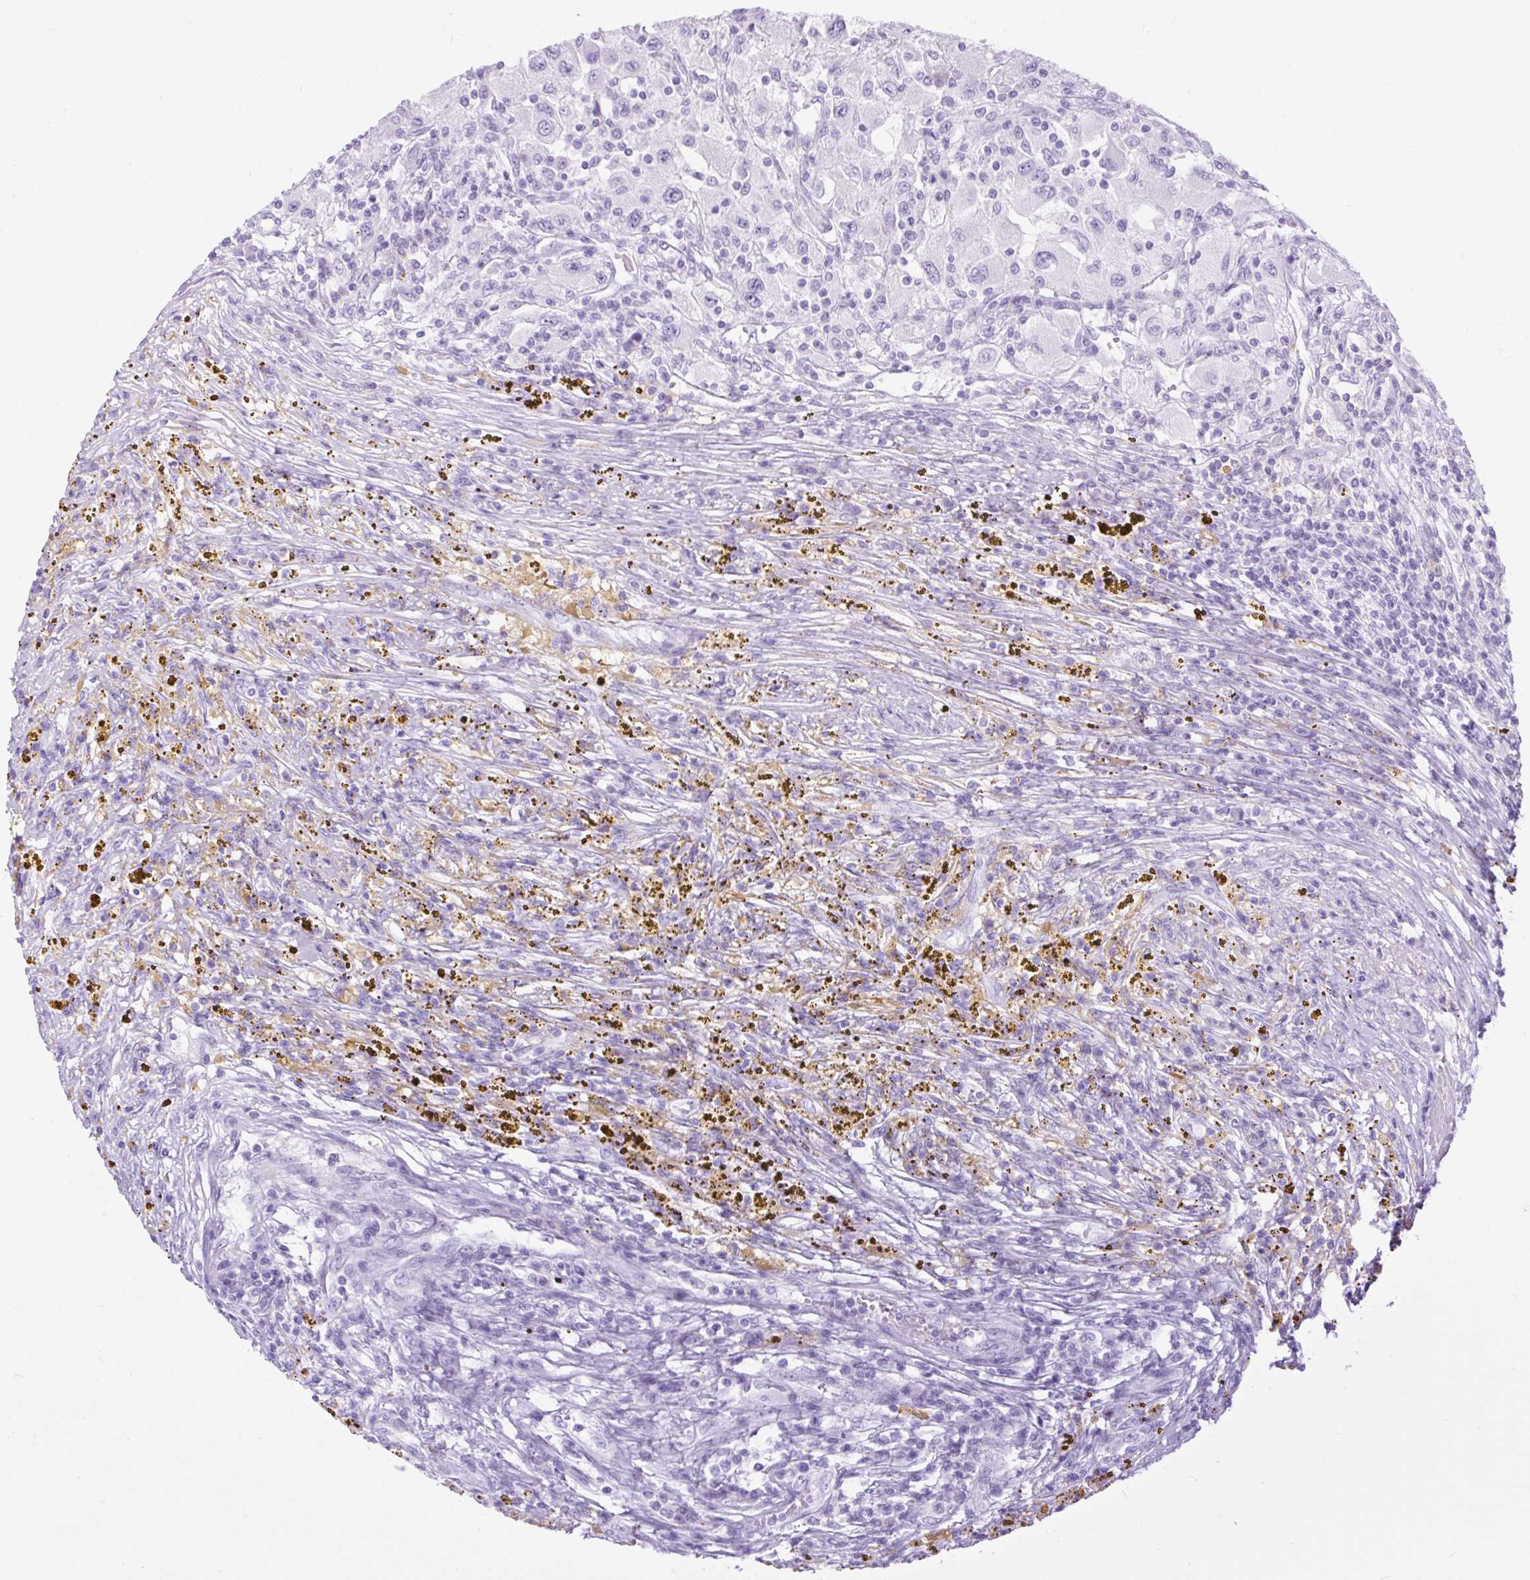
{"staining": {"intensity": "negative", "quantity": "none", "location": "none"}, "tissue": "renal cancer", "cell_type": "Tumor cells", "image_type": "cancer", "snomed": [{"axis": "morphology", "description": "Adenocarcinoma, NOS"}, {"axis": "topography", "description": "Kidney"}], "caption": "IHC of human renal adenocarcinoma exhibits no expression in tumor cells.", "gene": "SLC25A40", "patient": {"sex": "female", "age": 67}}